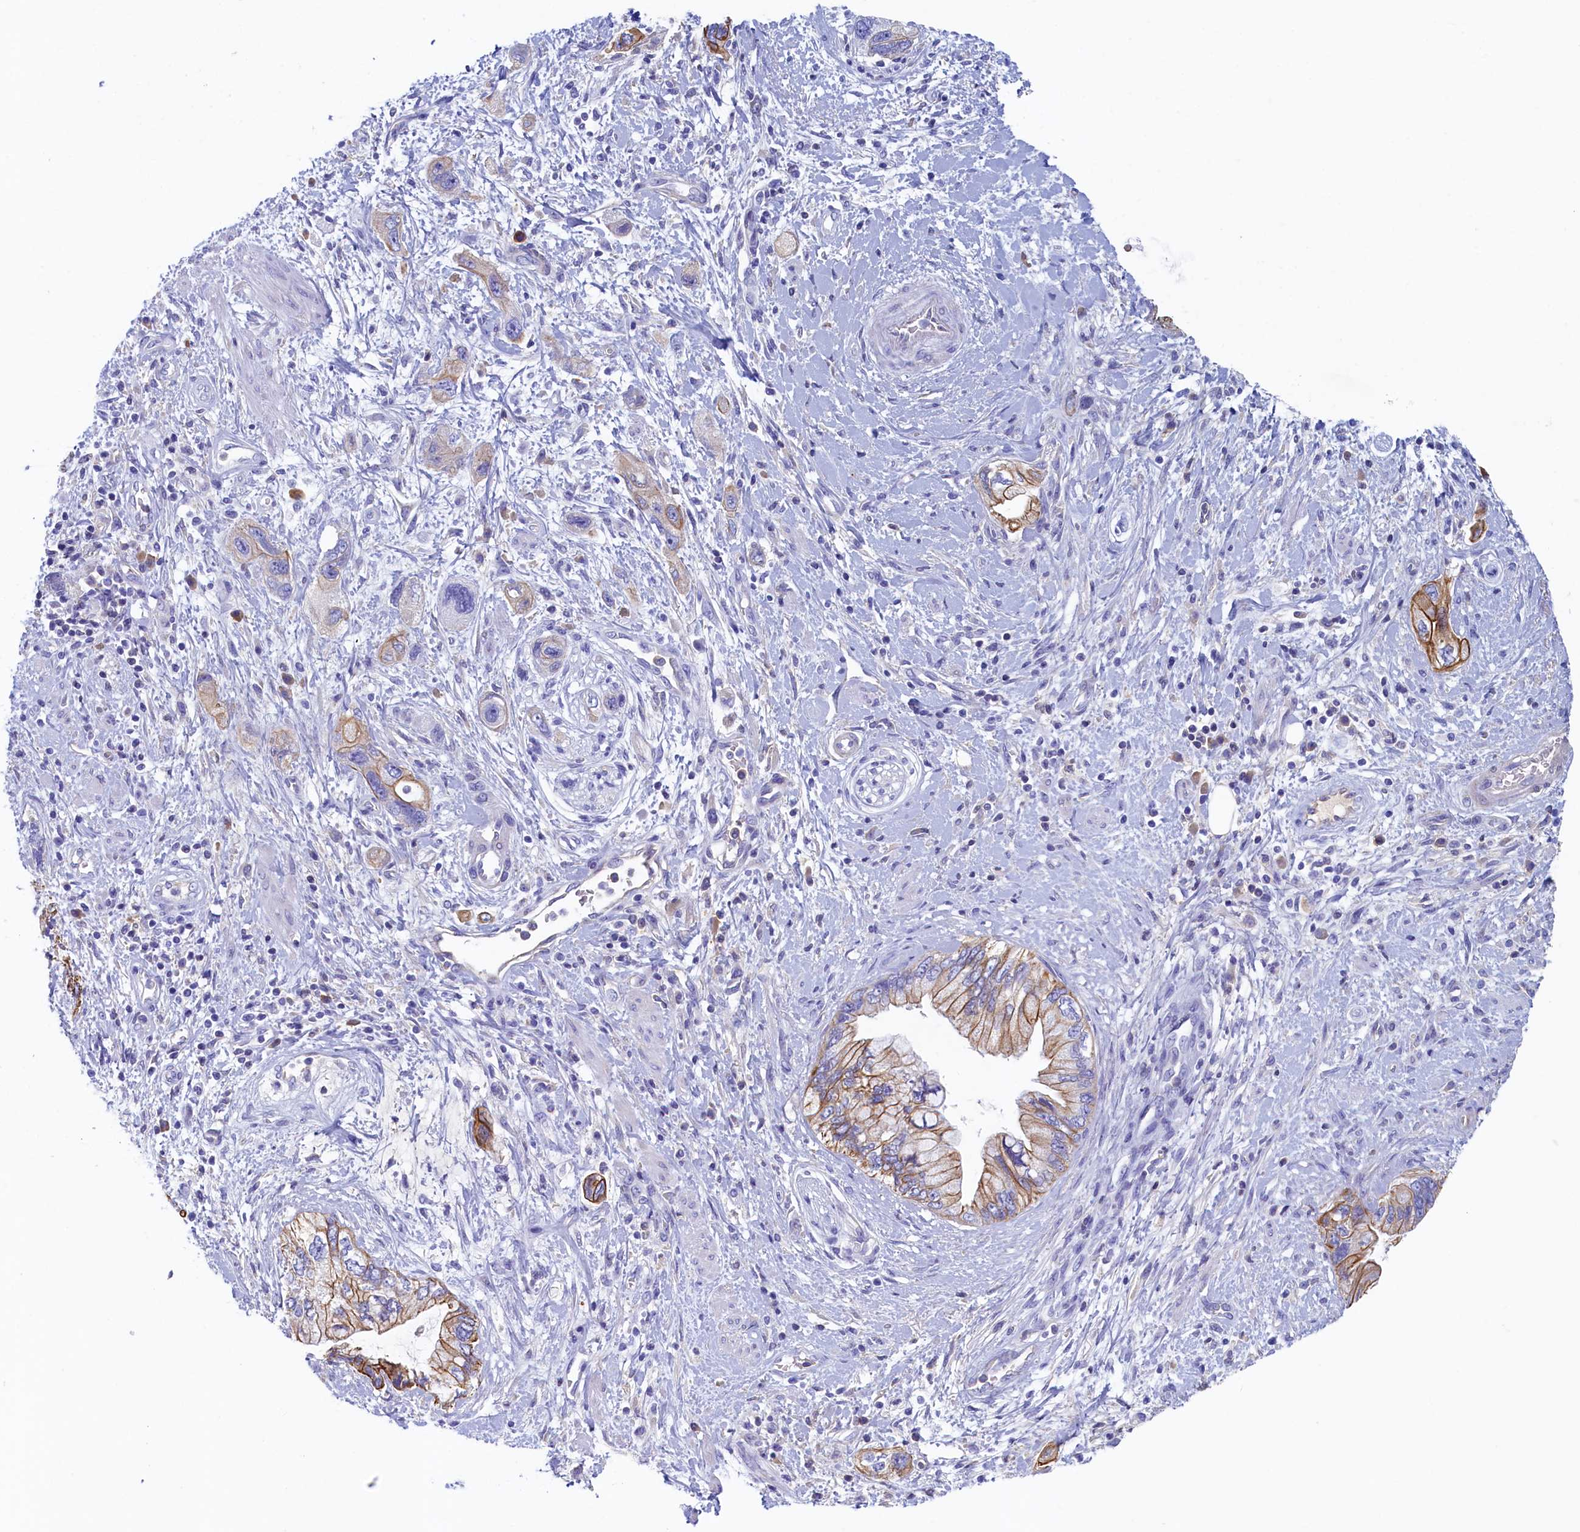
{"staining": {"intensity": "moderate", "quantity": "25%-75%", "location": "cytoplasmic/membranous"}, "tissue": "pancreatic cancer", "cell_type": "Tumor cells", "image_type": "cancer", "snomed": [{"axis": "morphology", "description": "Adenocarcinoma, NOS"}, {"axis": "topography", "description": "Pancreas"}], "caption": "Immunohistochemical staining of human adenocarcinoma (pancreatic) reveals medium levels of moderate cytoplasmic/membranous positivity in about 25%-75% of tumor cells. The staining was performed using DAB (3,3'-diaminobenzidine), with brown indicating positive protein expression. Nuclei are stained blue with hematoxylin.", "gene": "GUCA1C", "patient": {"sex": "female", "age": 73}}